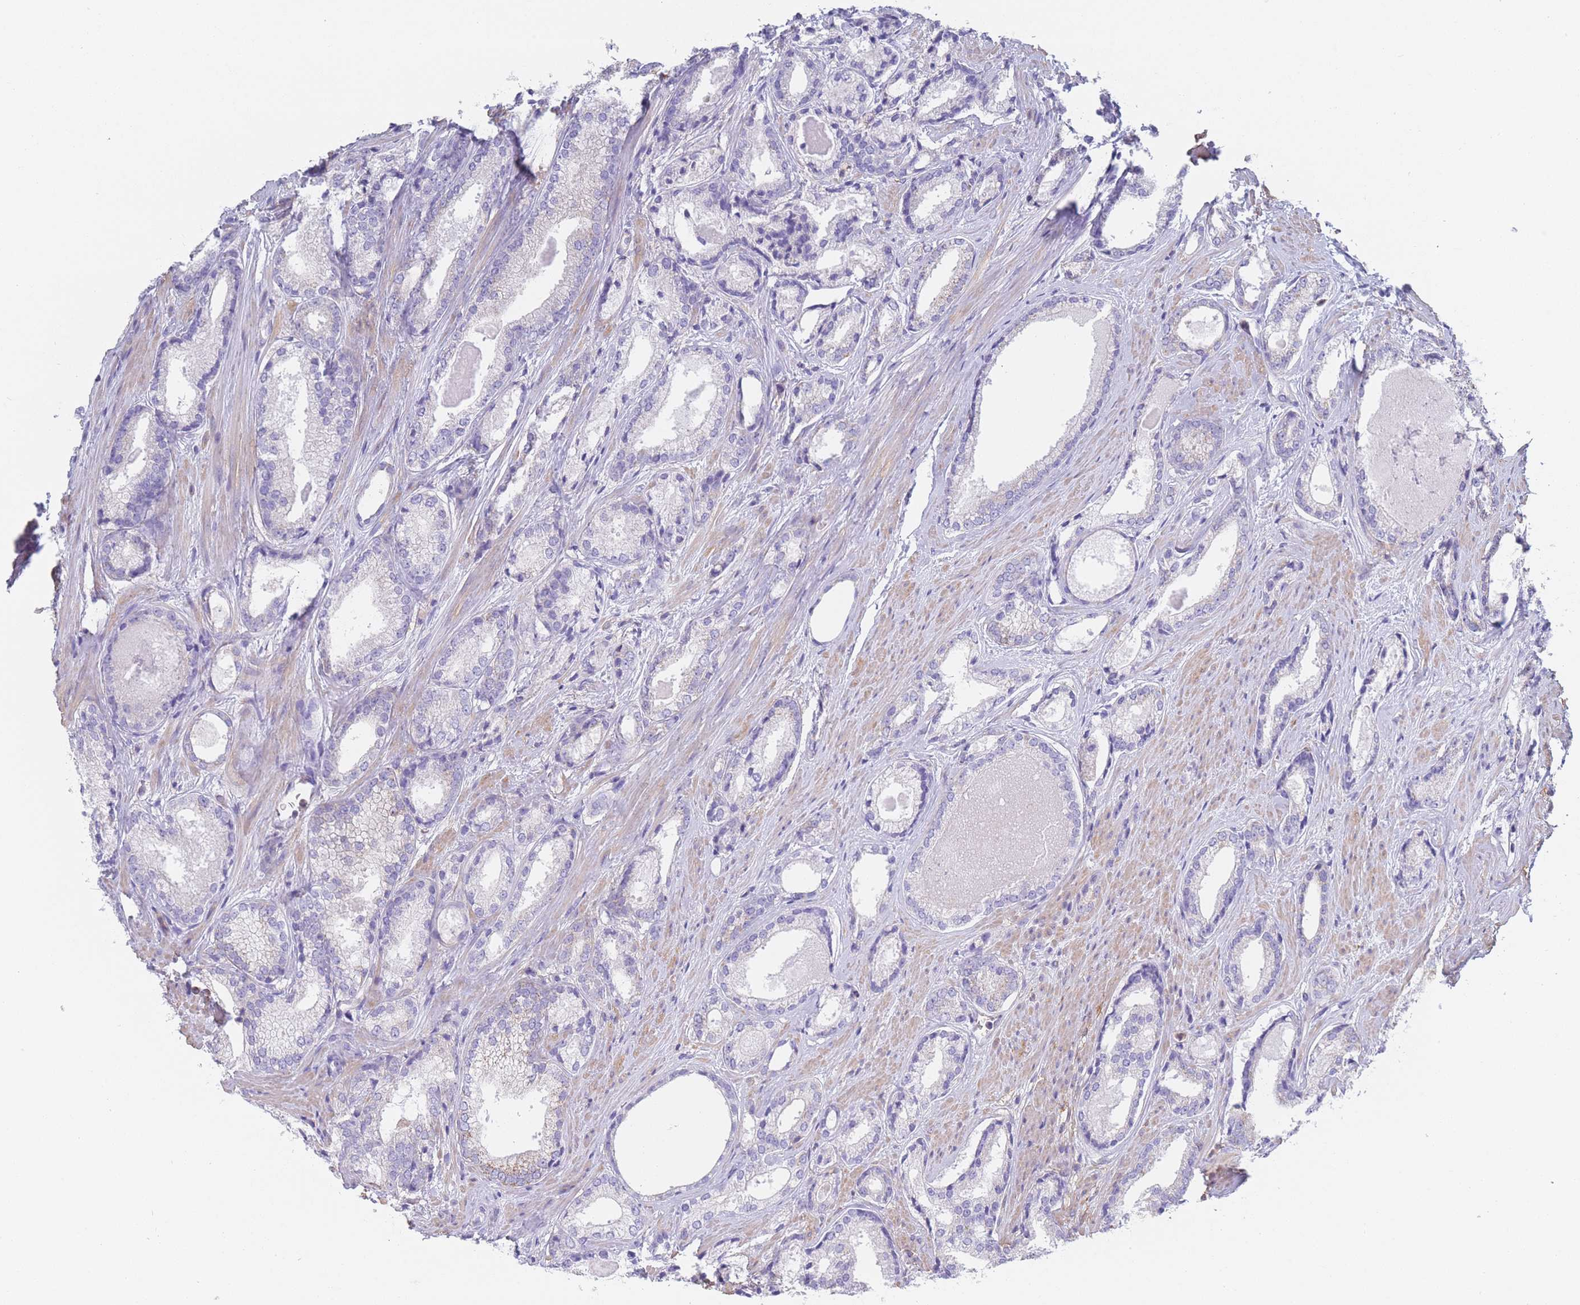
{"staining": {"intensity": "negative", "quantity": "none", "location": "none"}, "tissue": "prostate cancer", "cell_type": "Tumor cells", "image_type": "cancer", "snomed": [{"axis": "morphology", "description": "Adenocarcinoma, Low grade"}, {"axis": "topography", "description": "Prostate"}], "caption": "This micrograph is of prostate cancer stained with immunohistochemistry (IHC) to label a protein in brown with the nuclei are counter-stained blue. There is no expression in tumor cells.", "gene": "ADH1A", "patient": {"sex": "male", "age": 68}}